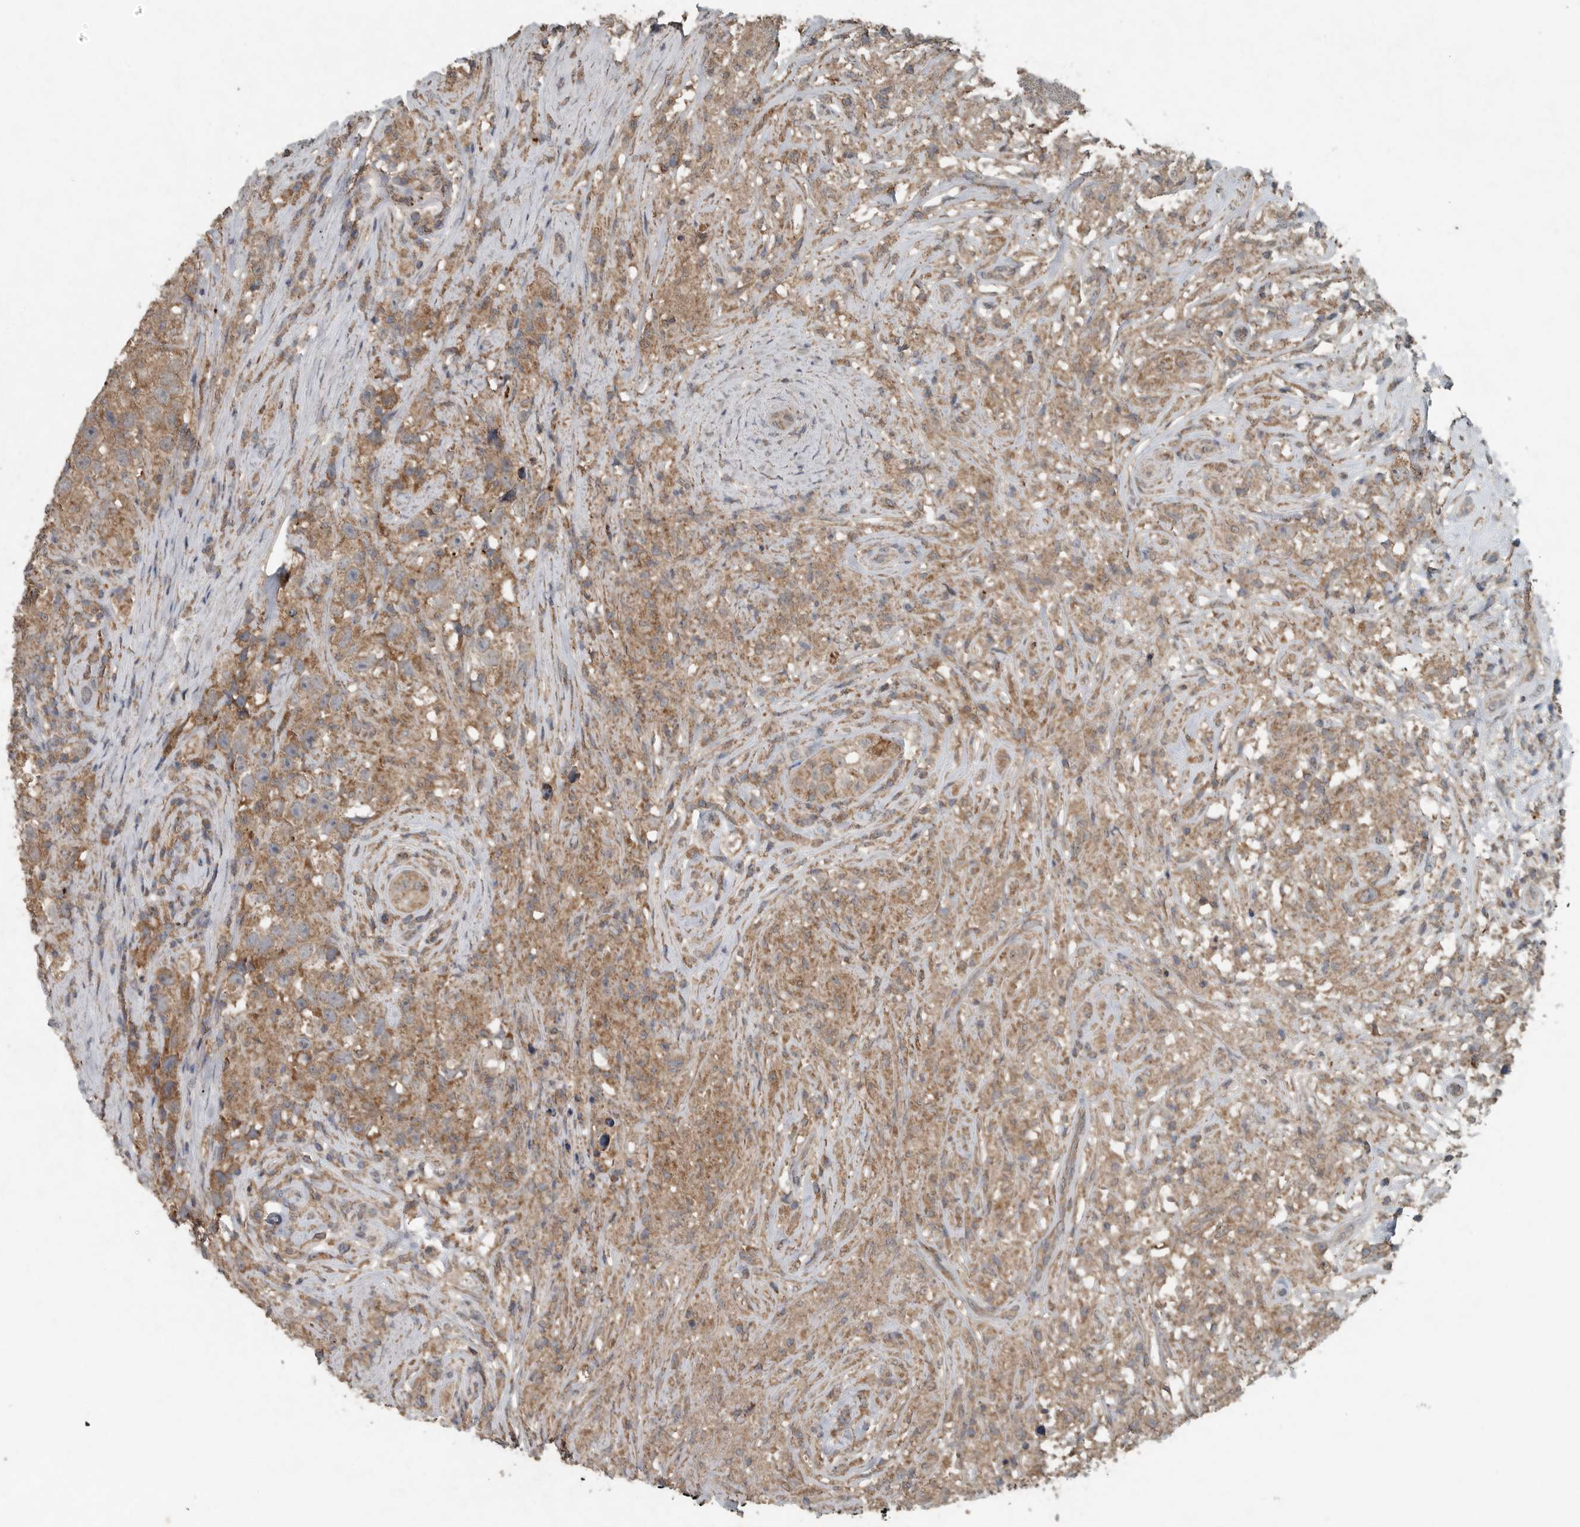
{"staining": {"intensity": "moderate", "quantity": ">75%", "location": "cytoplasmic/membranous"}, "tissue": "testis cancer", "cell_type": "Tumor cells", "image_type": "cancer", "snomed": [{"axis": "morphology", "description": "Seminoma, NOS"}, {"axis": "topography", "description": "Testis"}], "caption": "Testis cancer stained with IHC demonstrates moderate cytoplasmic/membranous positivity in about >75% of tumor cells.", "gene": "IL6ST", "patient": {"sex": "male", "age": 49}}